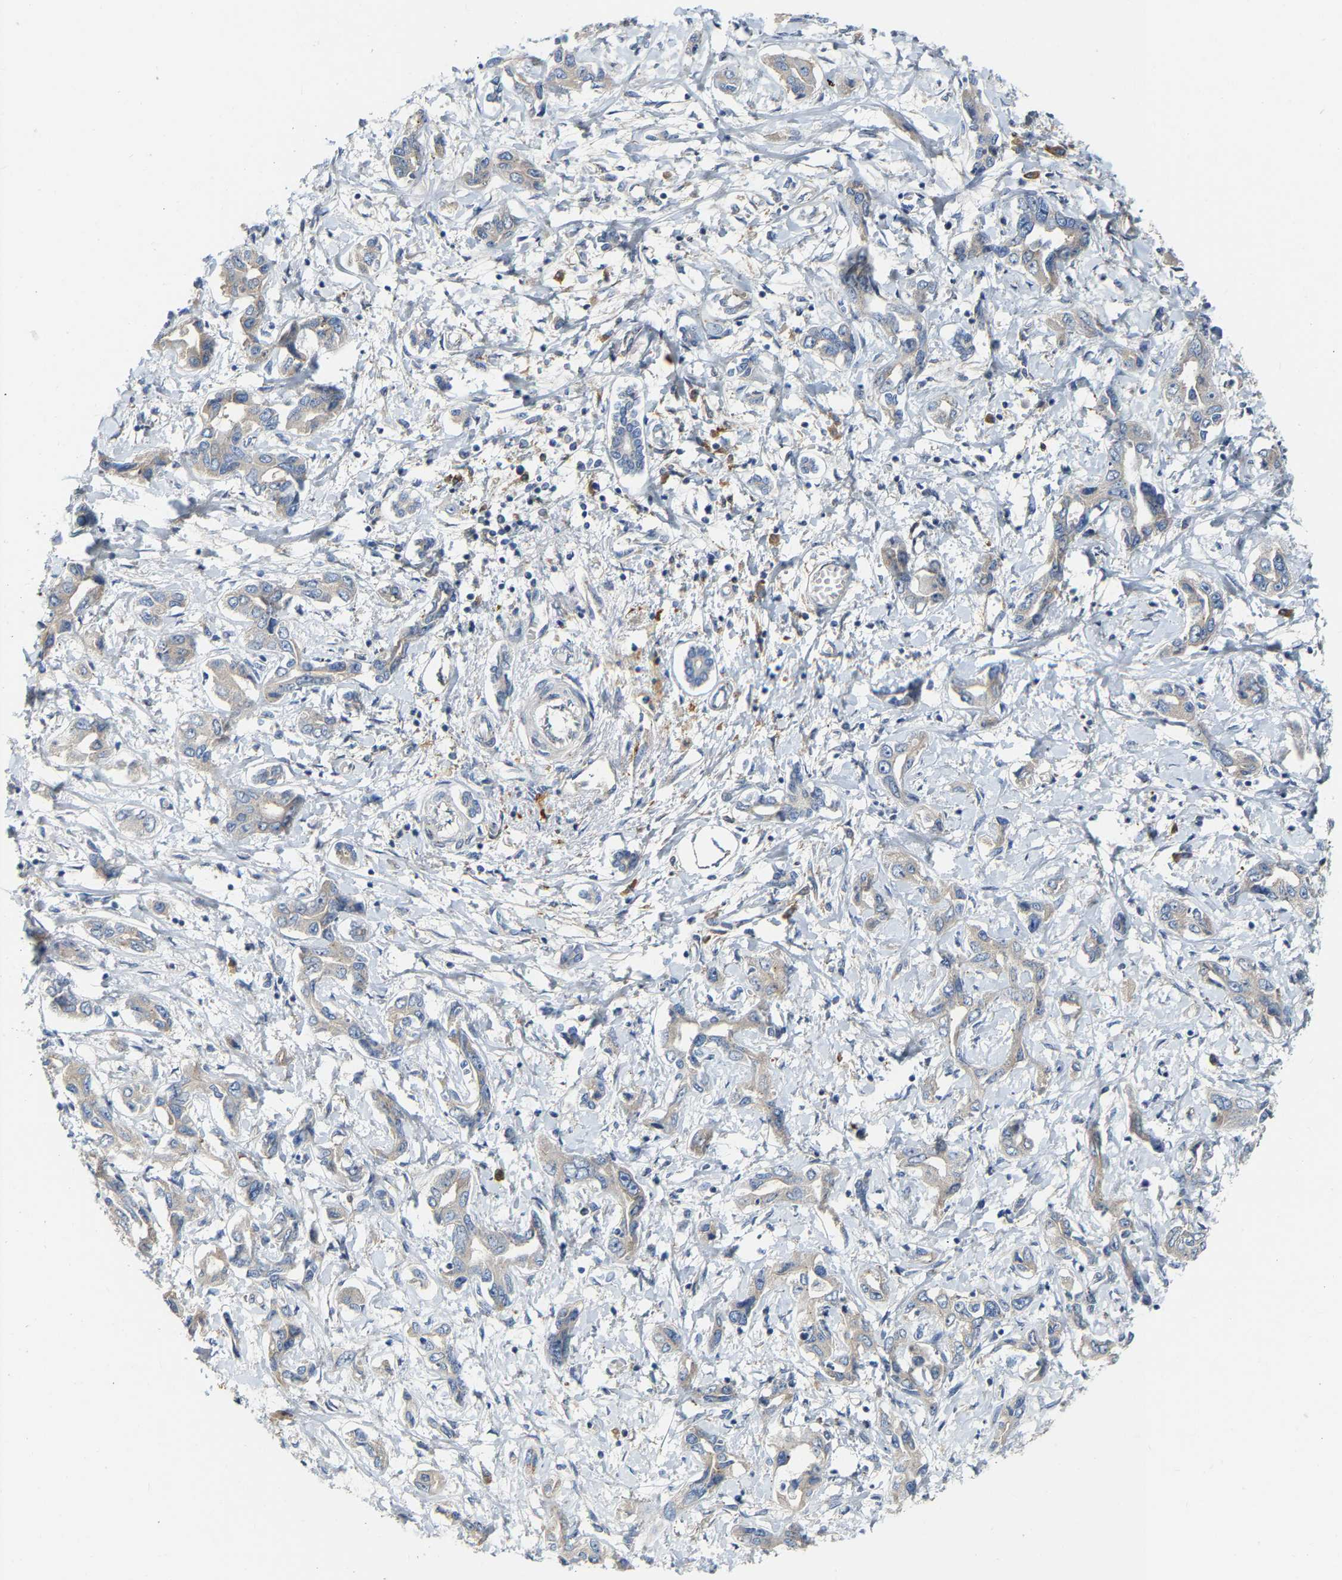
{"staining": {"intensity": "weak", "quantity": ">75%", "location": "cytoplasmic/membranous"}, "tissue": "liver cancer", "cell_type": "Tumor cells", "image_type": "cancer", "snomed": [{"axis": "morphology", "description": "Cholangiocarcinoma"}, {"axis": "topography", "description": "Liver"}], "caption": "The histopathology image displays staining of liver cholangiocarcinoma, revealing weak cytoplasmic/membranous protein expression (brown color) within tumor cells.", "gene": "PCNT", "patient": {"sex": "male", "age": 59}}